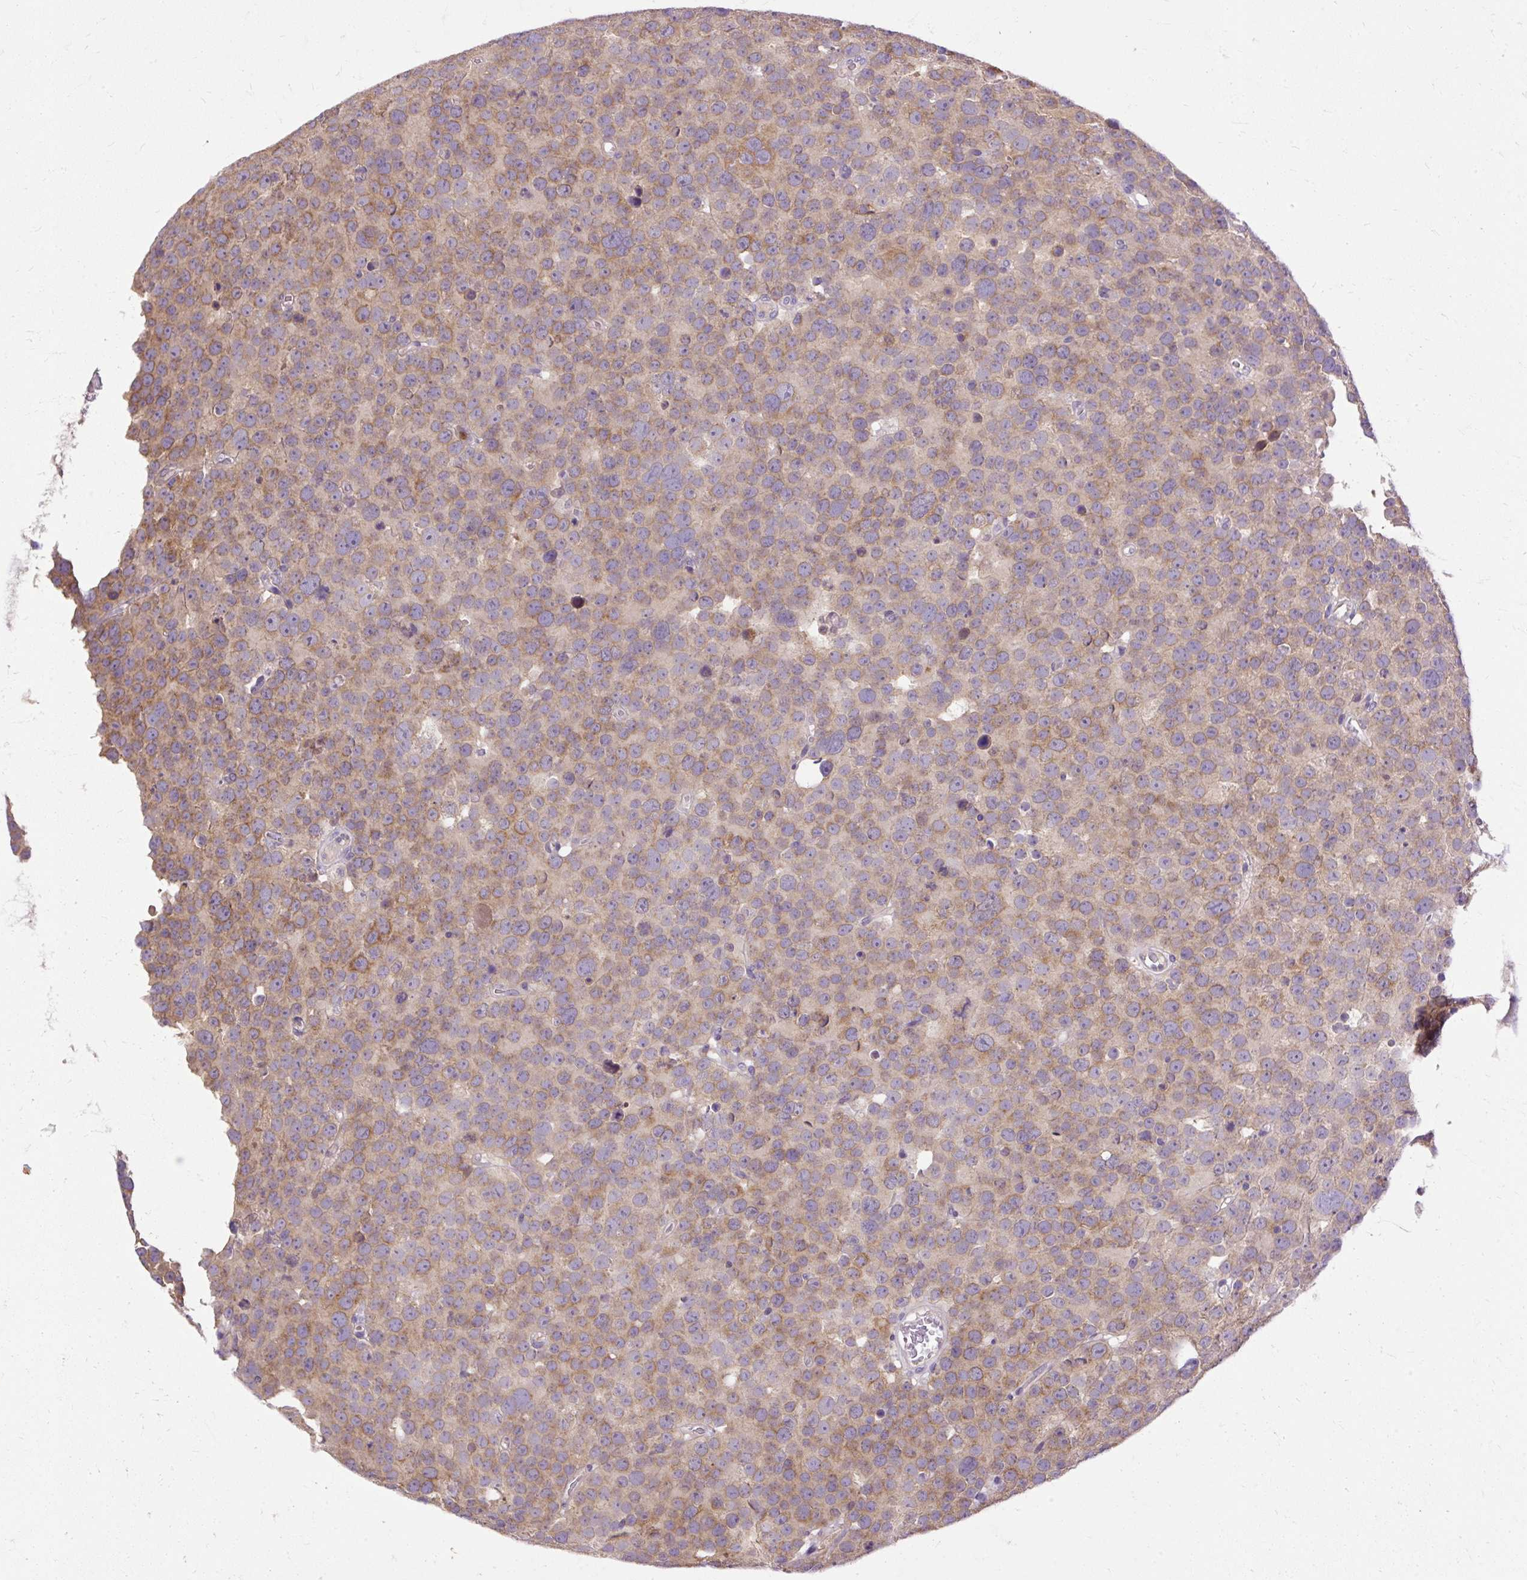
{"staining": {"intensity": "moderate", "quantity": ">75%", "location": "cytoplasmic/membranous"}, "tissue": "testis cancer", "cell_type": "Tumor cells", "image_type": "cancer", "snomed": [{"axis": "morphology", "description": "Seminoma, NOS"}, {"axis": "topography", "description": "Testis"}], "caption": "High-power microscopy captured an immunohistochemistry (IHC) micrograph of testis cancer (seminoma), revealing moderate cytoplasmic/membranous staining in about >75% of tumor cells.", "gene": "CTTNBP2", "patient": {"sex": "male", "age": 71}}